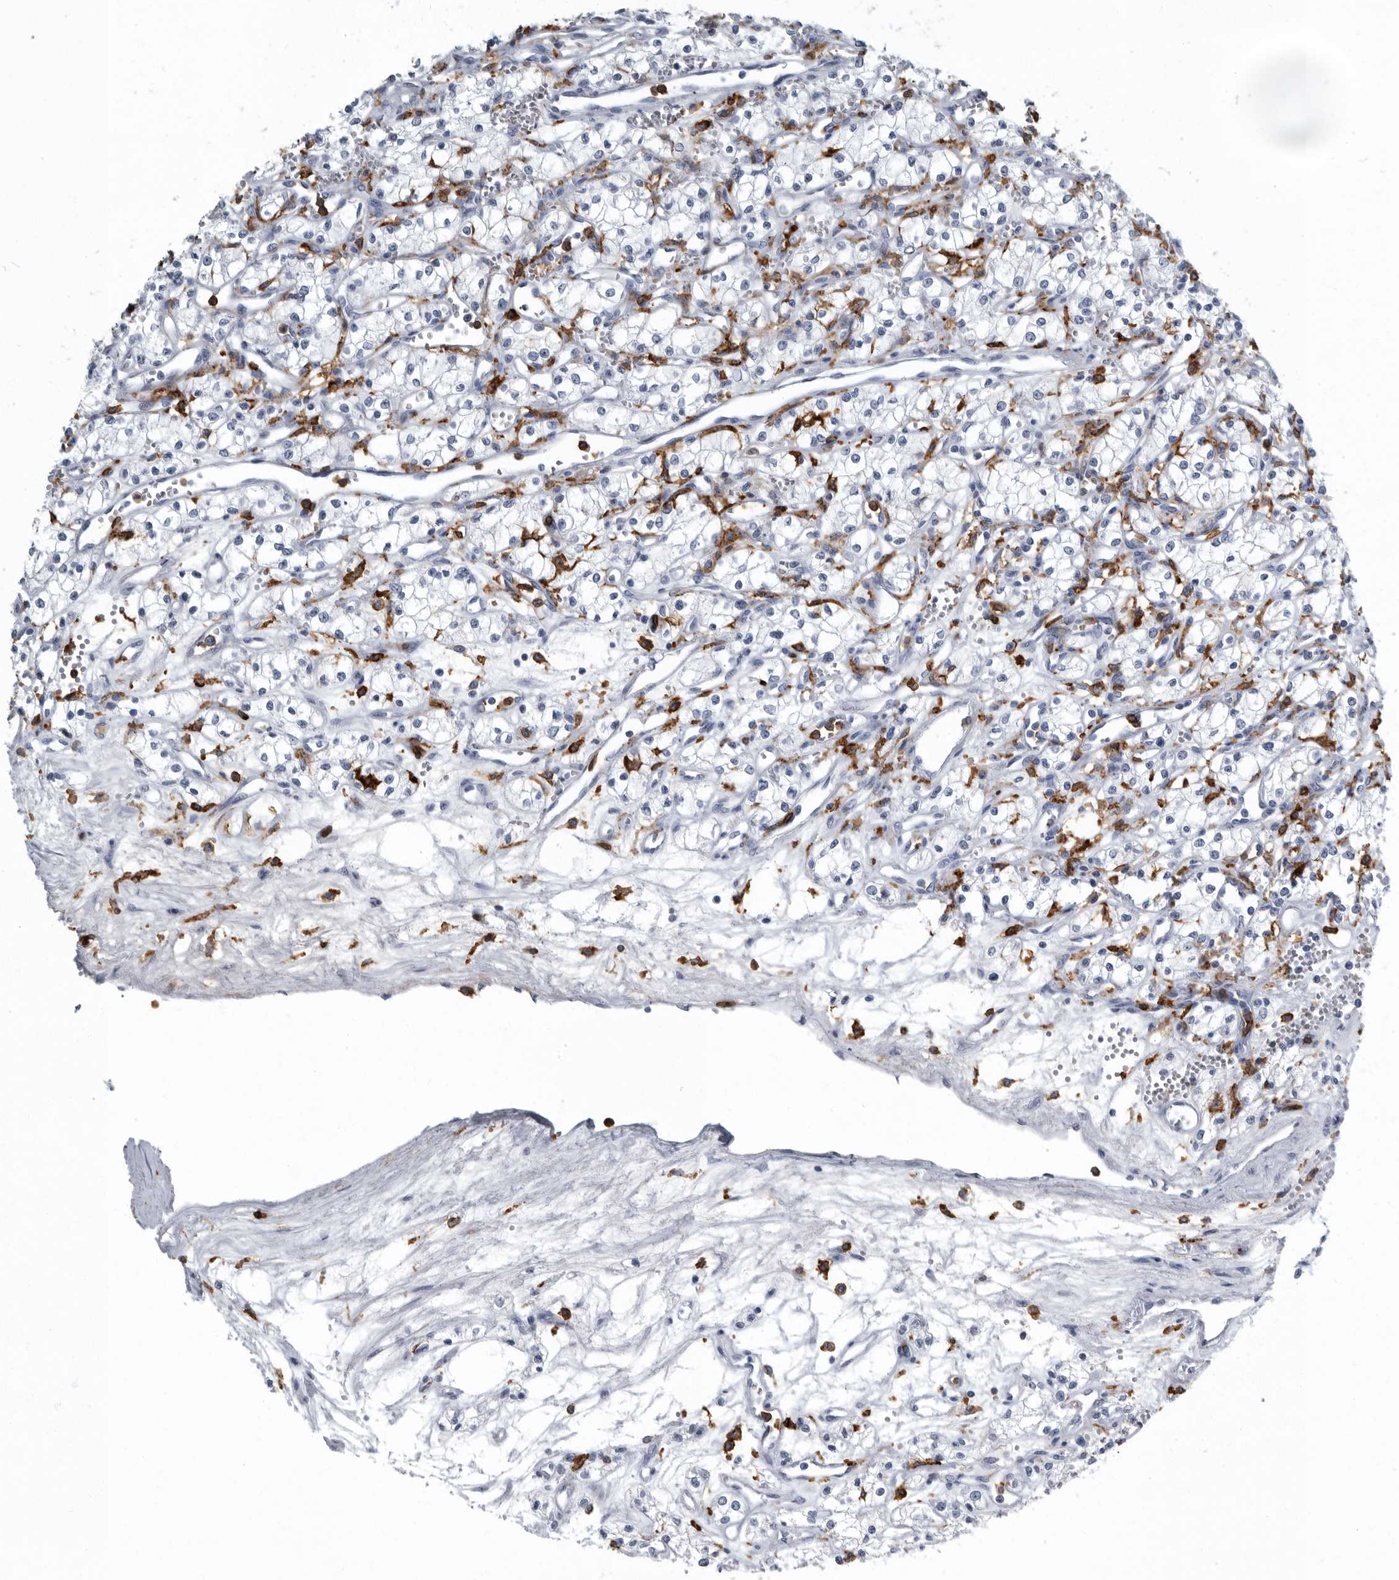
{"staining": {"intensity": "negative", "quantity": "none", "location": "none"}, "tissue": "renal cancer", "cell_type": "Tumor cells", "image_type": "cancer", "snomed": [{"axis": "morphology", "description": "Adenocarcinoma, NOS"}, {"axis": "topography", "description": "Kidney"}], "caption": "Human renal adenocarcinoma stained for a protein using immunohistochemistry demonstrates no expression in tumor cells.", "gene": "FCER1G", "patient": {"sex": "male", "age": 59}}